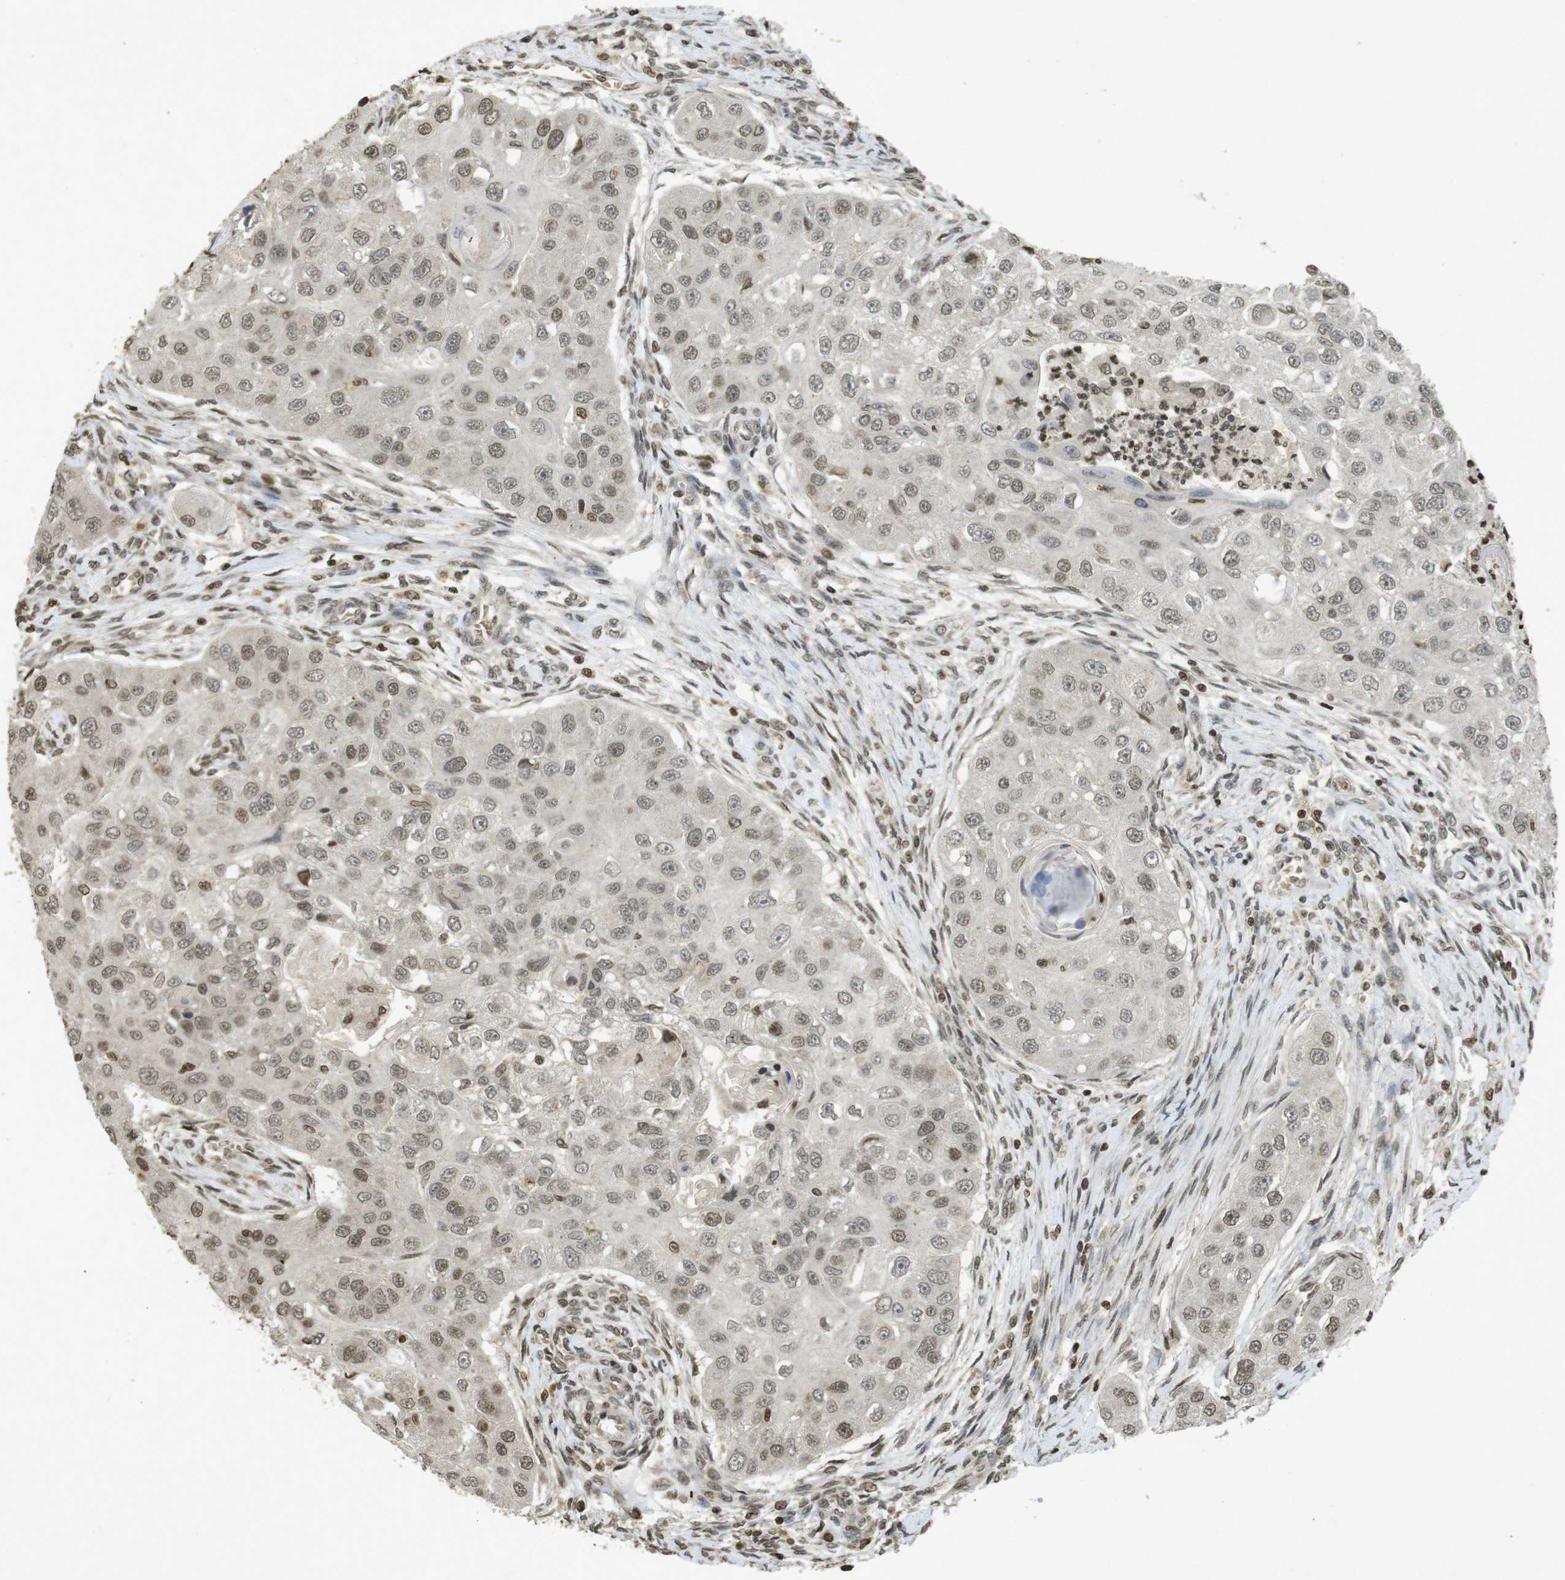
{"staining": {"intensity": "weak", "quantity": ">75%", "location": "nuclear"}, "tissue": "head and neck cancer", "cell_type": "Tumor cells", "image_type": "cancer", "snomed": [{"axis": "morphology", "description": "Normal tissue, NOS"}, {"axis": "morphology", "description": "Squamous cell carcinoma, NOS"}, {"axis": "topography", "description": "Skeletal muscle"}, {"axis": "topography", "description": "Head-Neck"}], "caption": "This is a photomicrograph of IHC staining of head and neck cancer (squamous cell carcinoma), which shows weak staining in the nuclear of tumor cells.", "gene": "ORC4", "patient": {"sex": "male", "age": 51}}